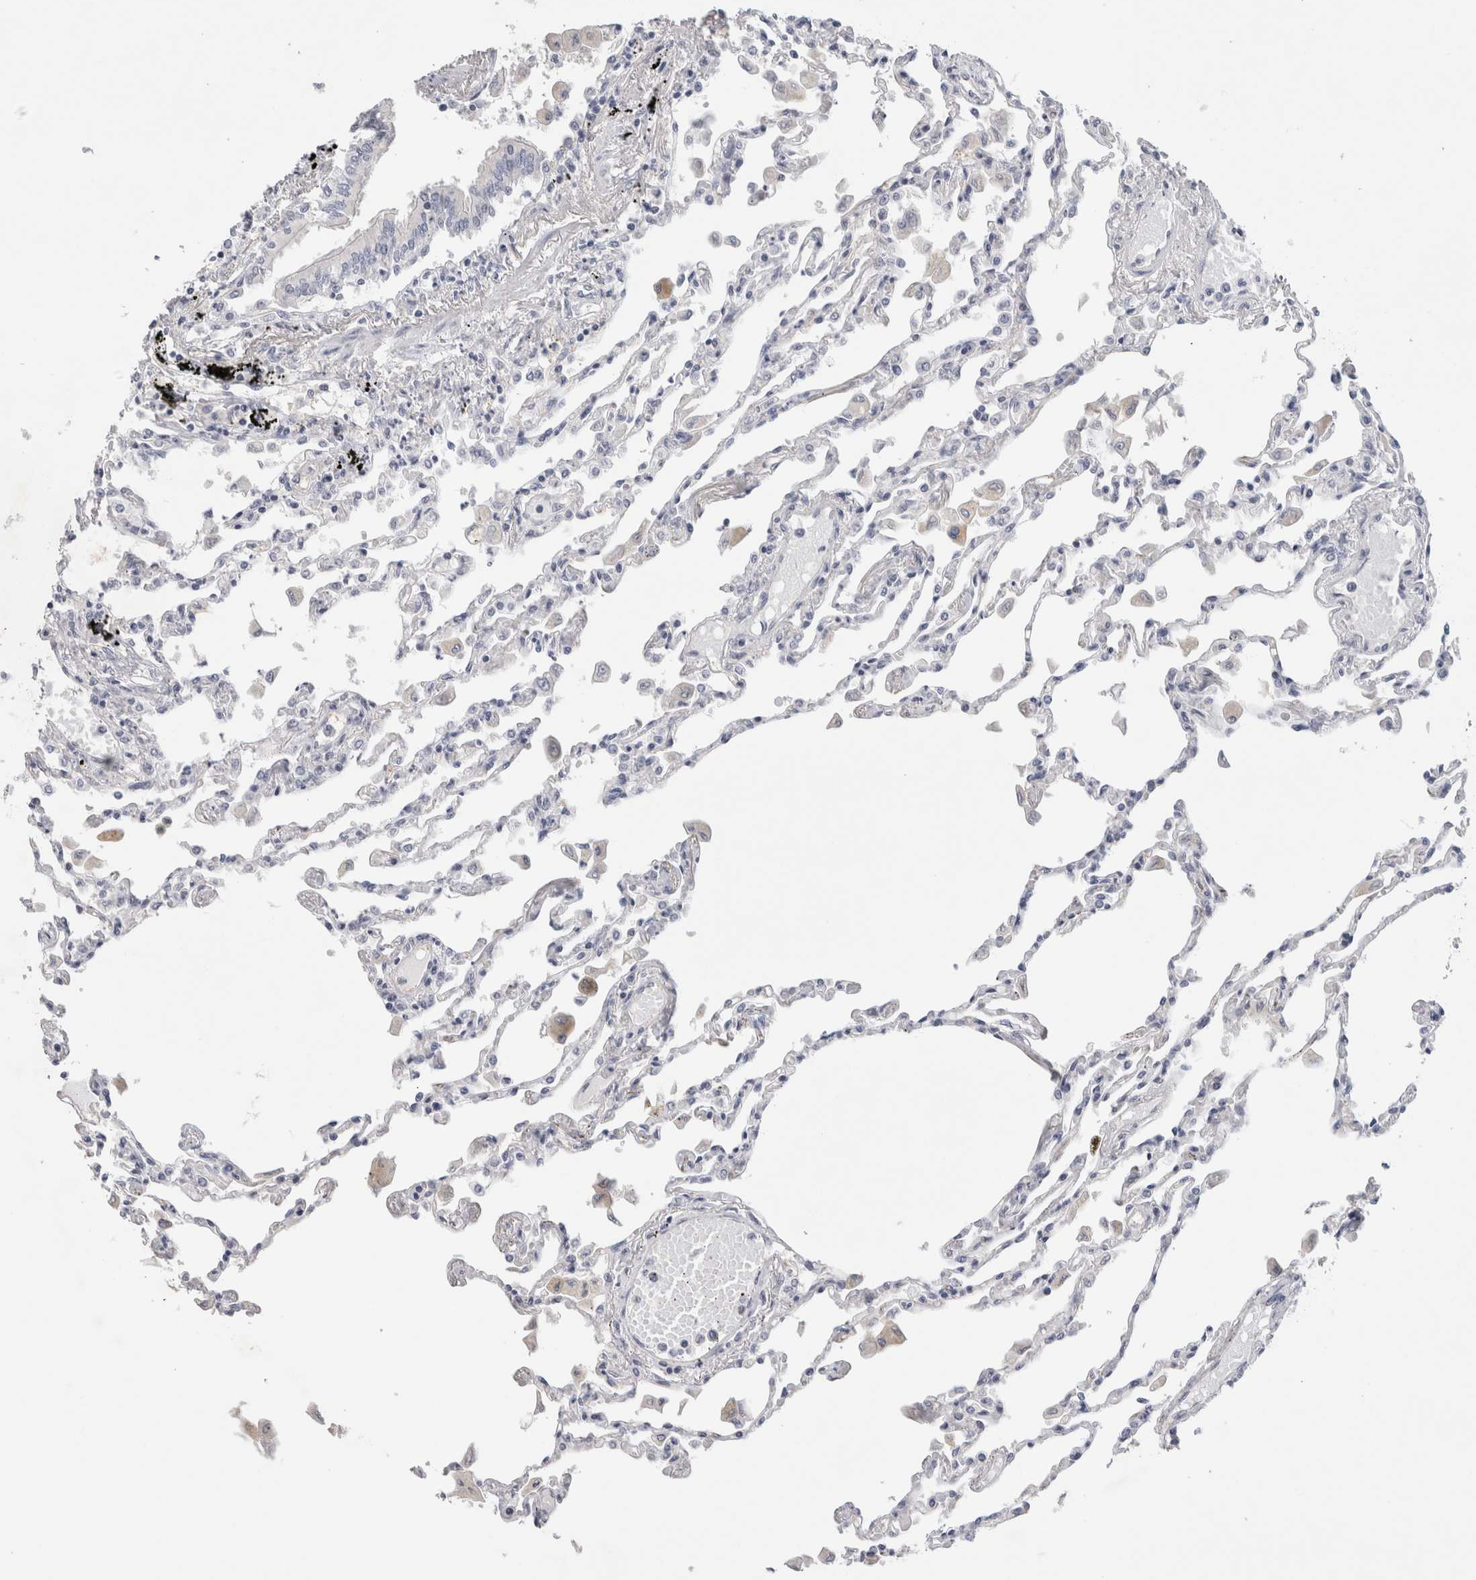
{"staining": {"intensity": "negative", "quantity": "none", "location": "none"}, "tissue": "lung", "cell_type": "Alveolar cells", "image_type": "normal", "snomed": [{"axis": "morphology", "description": "Normal tissue, NOS"}, {"axis": "topography", "description": "Bronchus"}, {"axis": "topography", "description": "Lung"}], "caption": "Protein analysis of normal lung exhibits no significant positivity in alveolar cells. The staining was performed using DAB to visualize the protein expression in brown, while the nuclei were stained in blue with hematoxylin (Magnification: 20x).", "gene": "TONSL", "patient": {"sex": "female", "age": 49}}